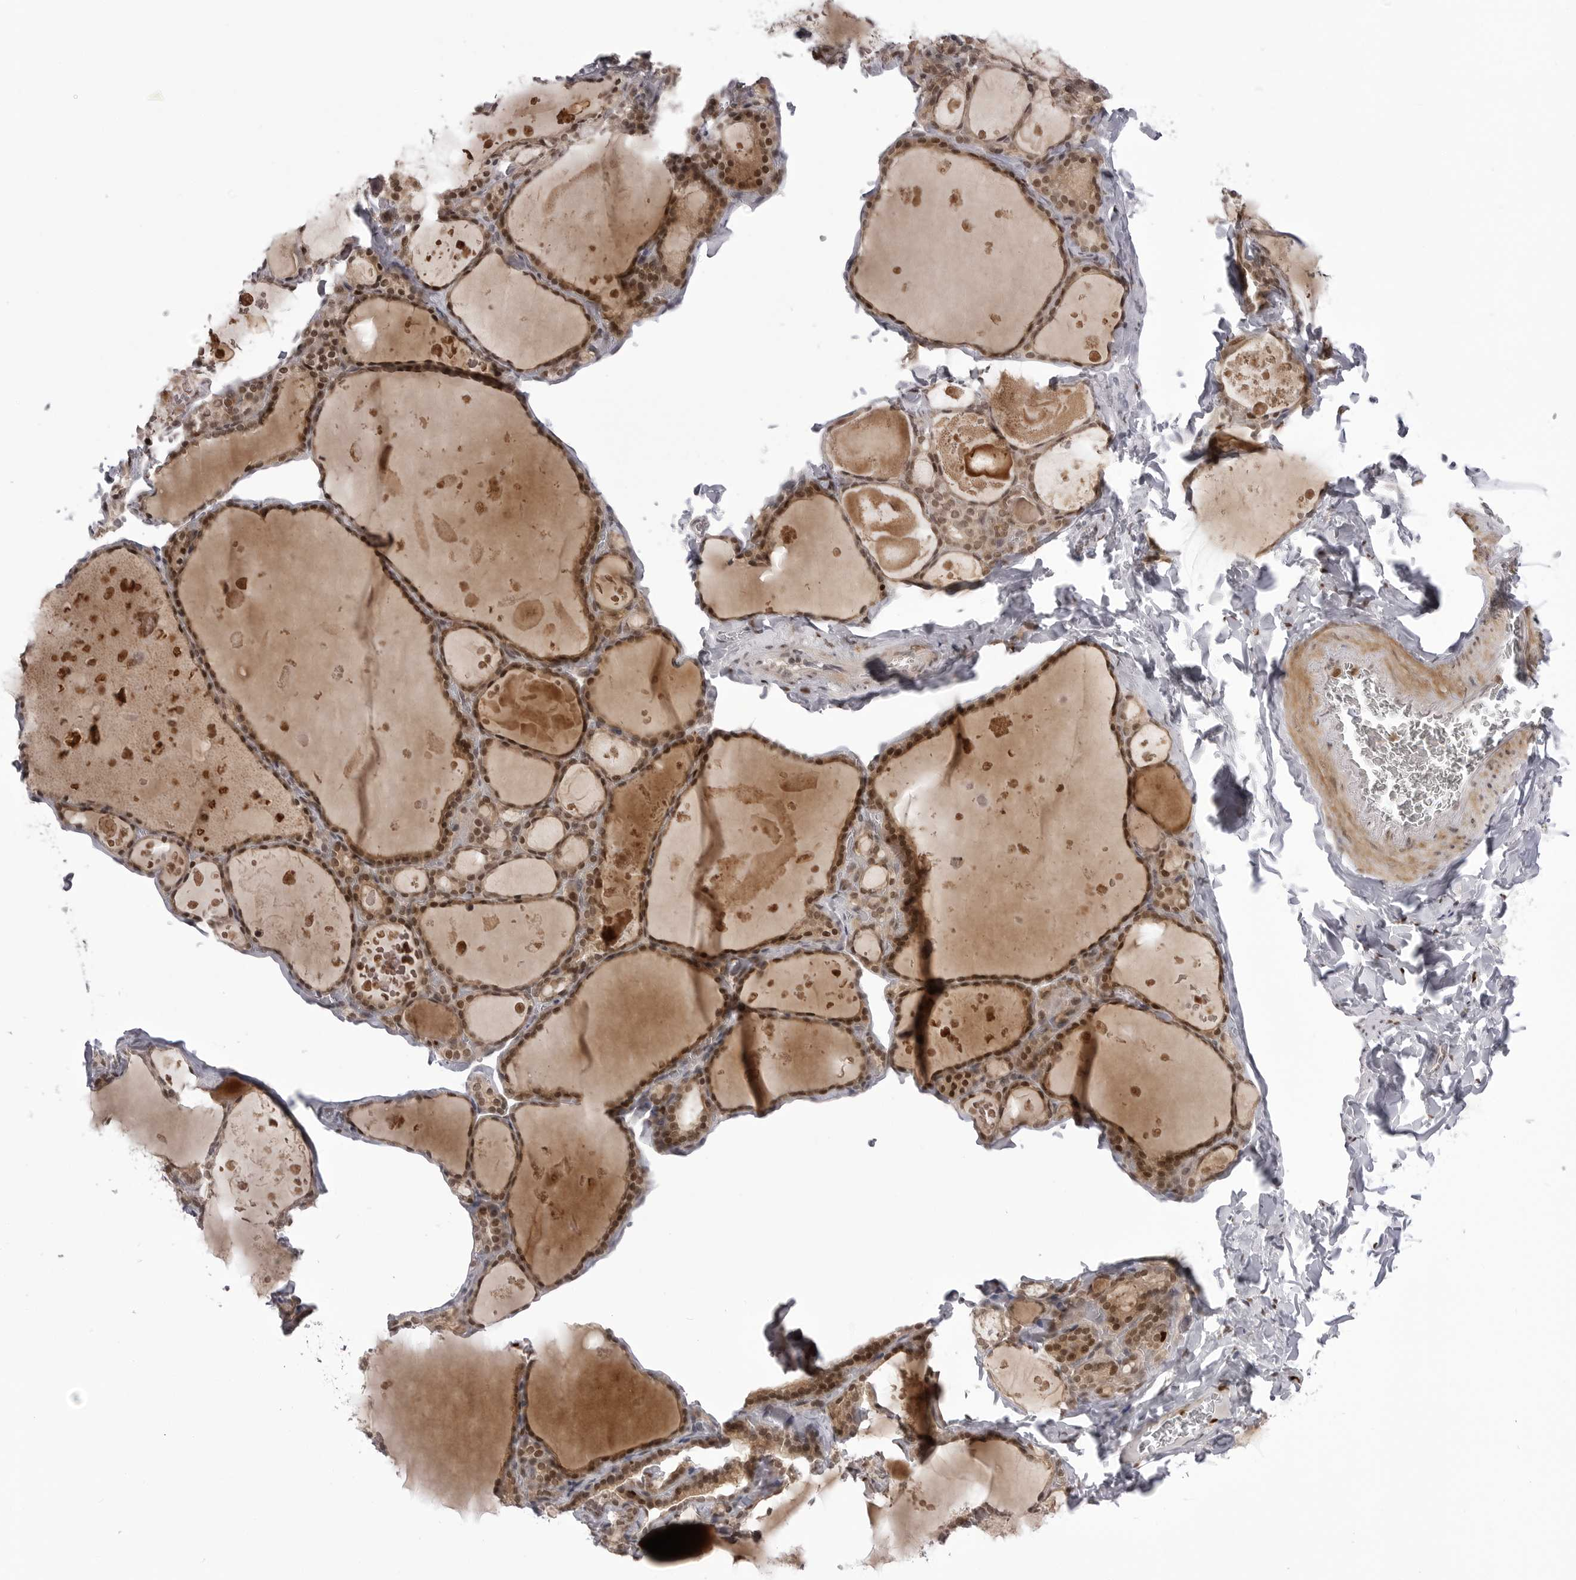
{"staining": {"intensity": "moderate", "quantity": ">75%", "location": "cytoplasmic/membranous,nuclear"}, "tissue": "thyroid gland", "cell_type": "Glandular cells", "image_type": "normal", "snomed": [{"axis": "morphology", "description": "Normal tissue, NOS"}, {"axis": "topography", "description": "Thyroid gland"}], "caption": "Normal thyroid gland shows moderate cytoplasmic/membranous,nuclear staining in approximately >75% of glandular cells (DAB IHC with brightfield microscopy, high magnification)..", "gene": "PTK2B", "patient": {"sex": "male", "age": 56}}